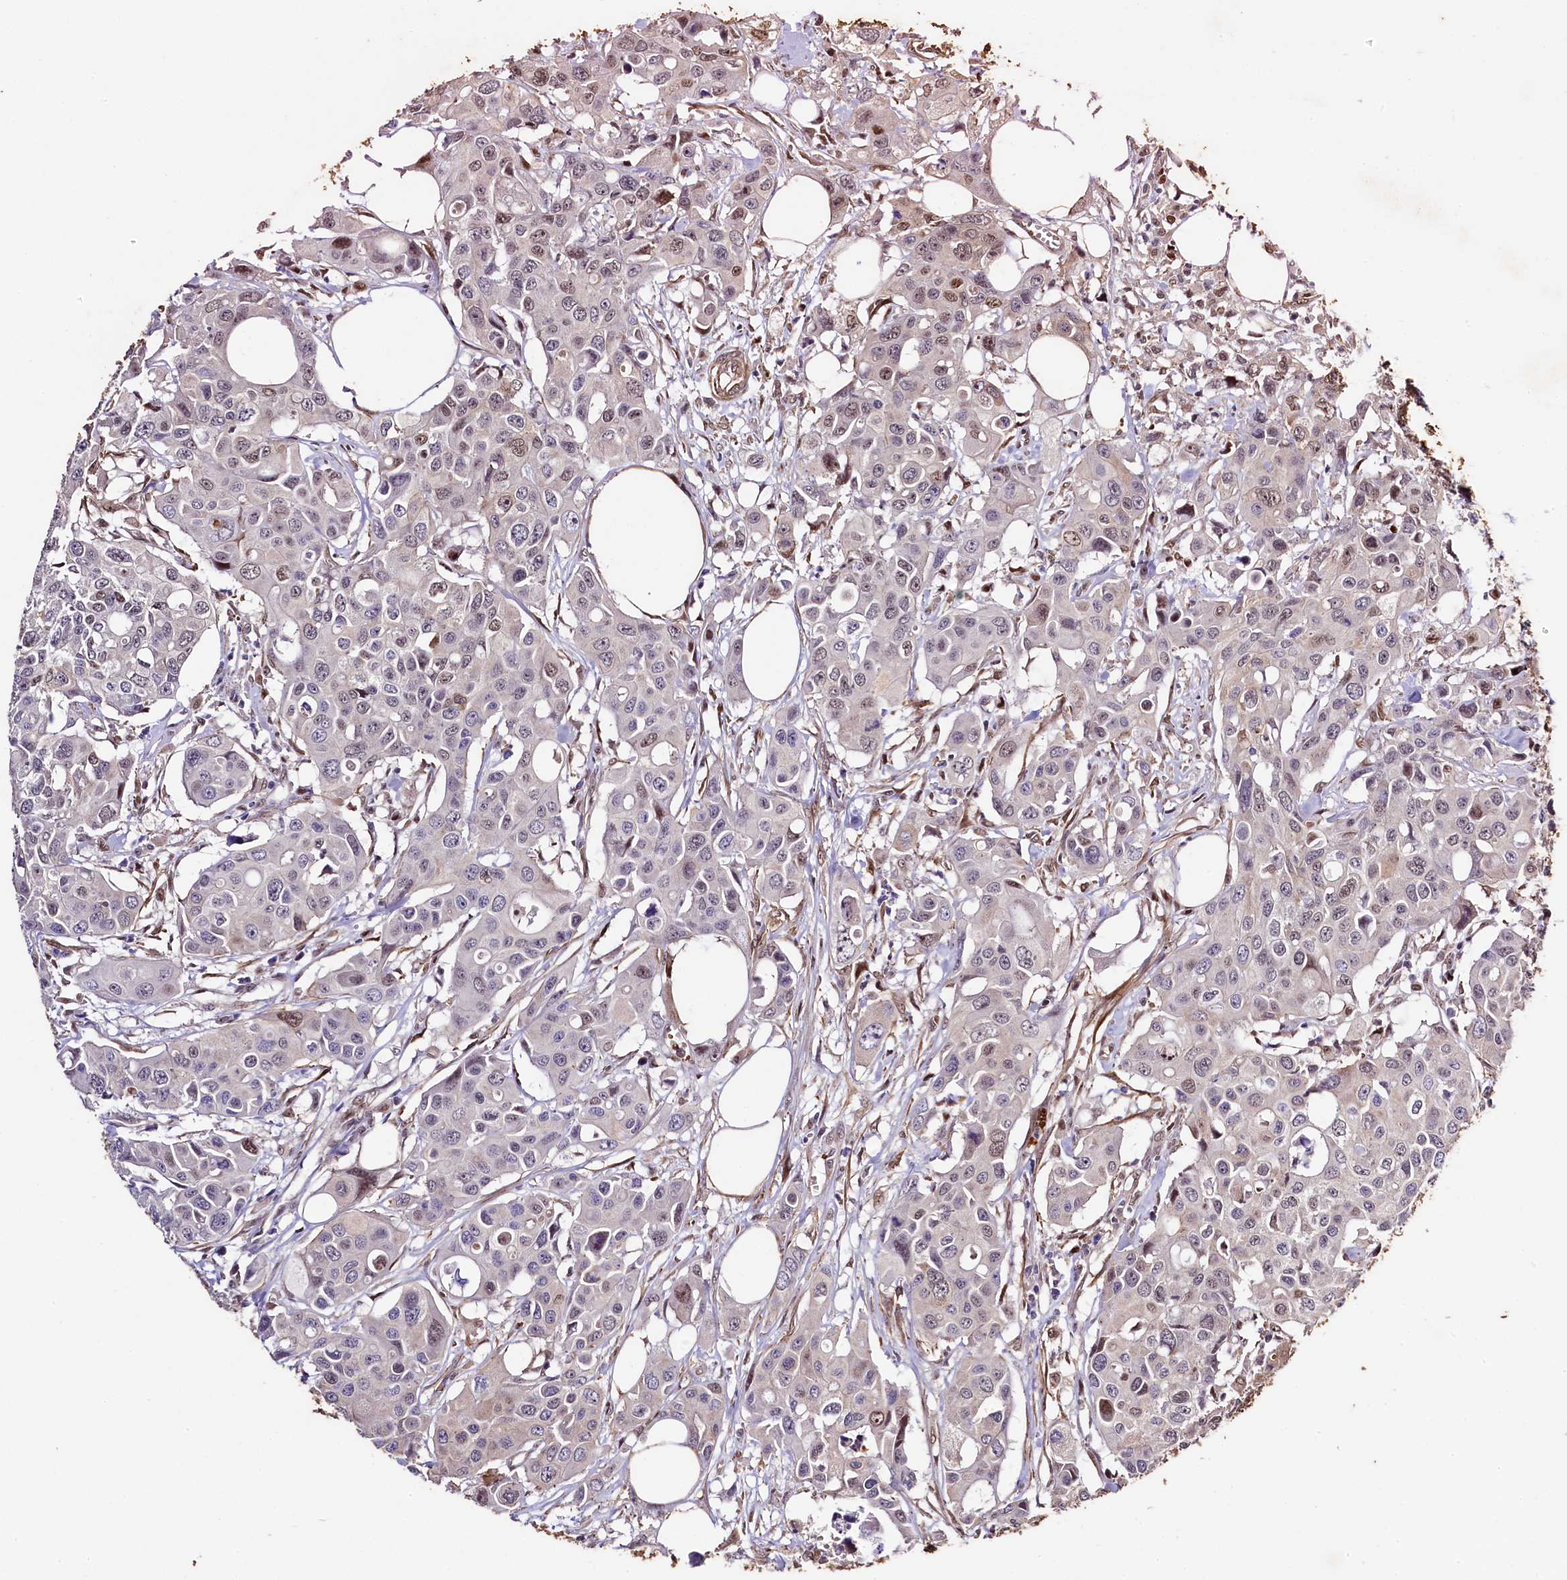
{"staining": {"intensity": "moderate", "quantity": "<25%", "location": "nuclear"}, "tissue": "colorectal cancer", "cell_type": "Tumor cells", "image_type": "cancer", "snomed": [{"axis": "morphology", "description": "Adenocarcinoma, NOS"}, {"axis": "topography", "description": "Colon"}], "caption": "The micrograph shows a brown stain indicating the presence of a protein in the nuclear of tumor cells in colorectal adenocarcinoma.", "gene": "SAMD10", "patient": {"sex": "male", "age": 77}}